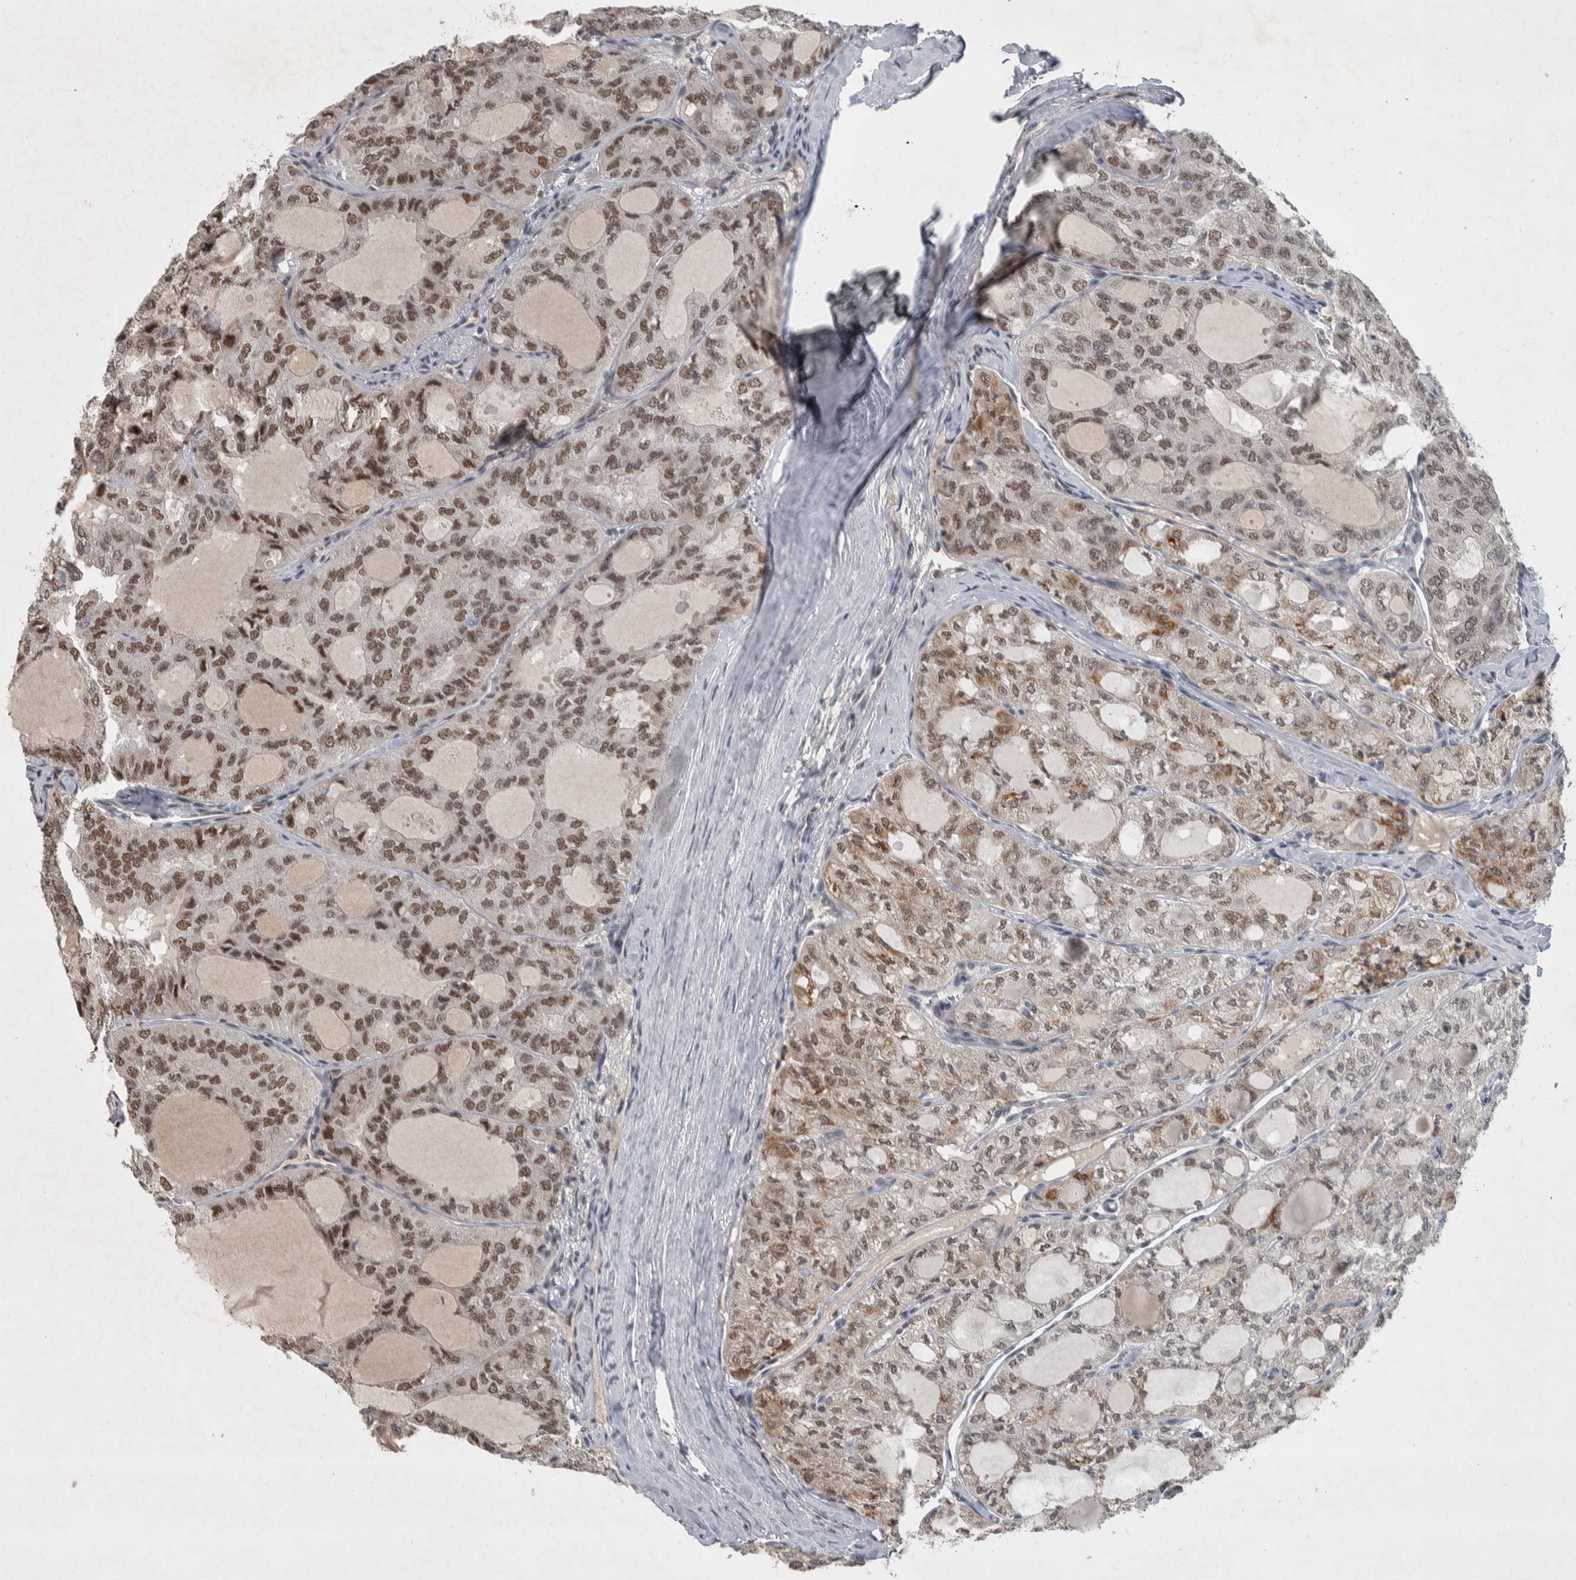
{"staining": {"intensity": "moderate", "quantity": ">75%", "location": "nuclear"}, "tissue": "thyroid cancer", "cell_type": "Tumor cells", "image_type": "cancer", "snomed": [{"axis": "morphology", "description": "Follicular adenoma carcinoma, NOS"}, {"axis": "topography", "description": "Thyroid gland"}], "caption": "A brown stain labels moderate nuclear positivity of a protein in human follicular adenoma carcinoma (thyroid) tumor cells.", "gene": "DDX42", "patient": {"sex": "male", "age": 75}}